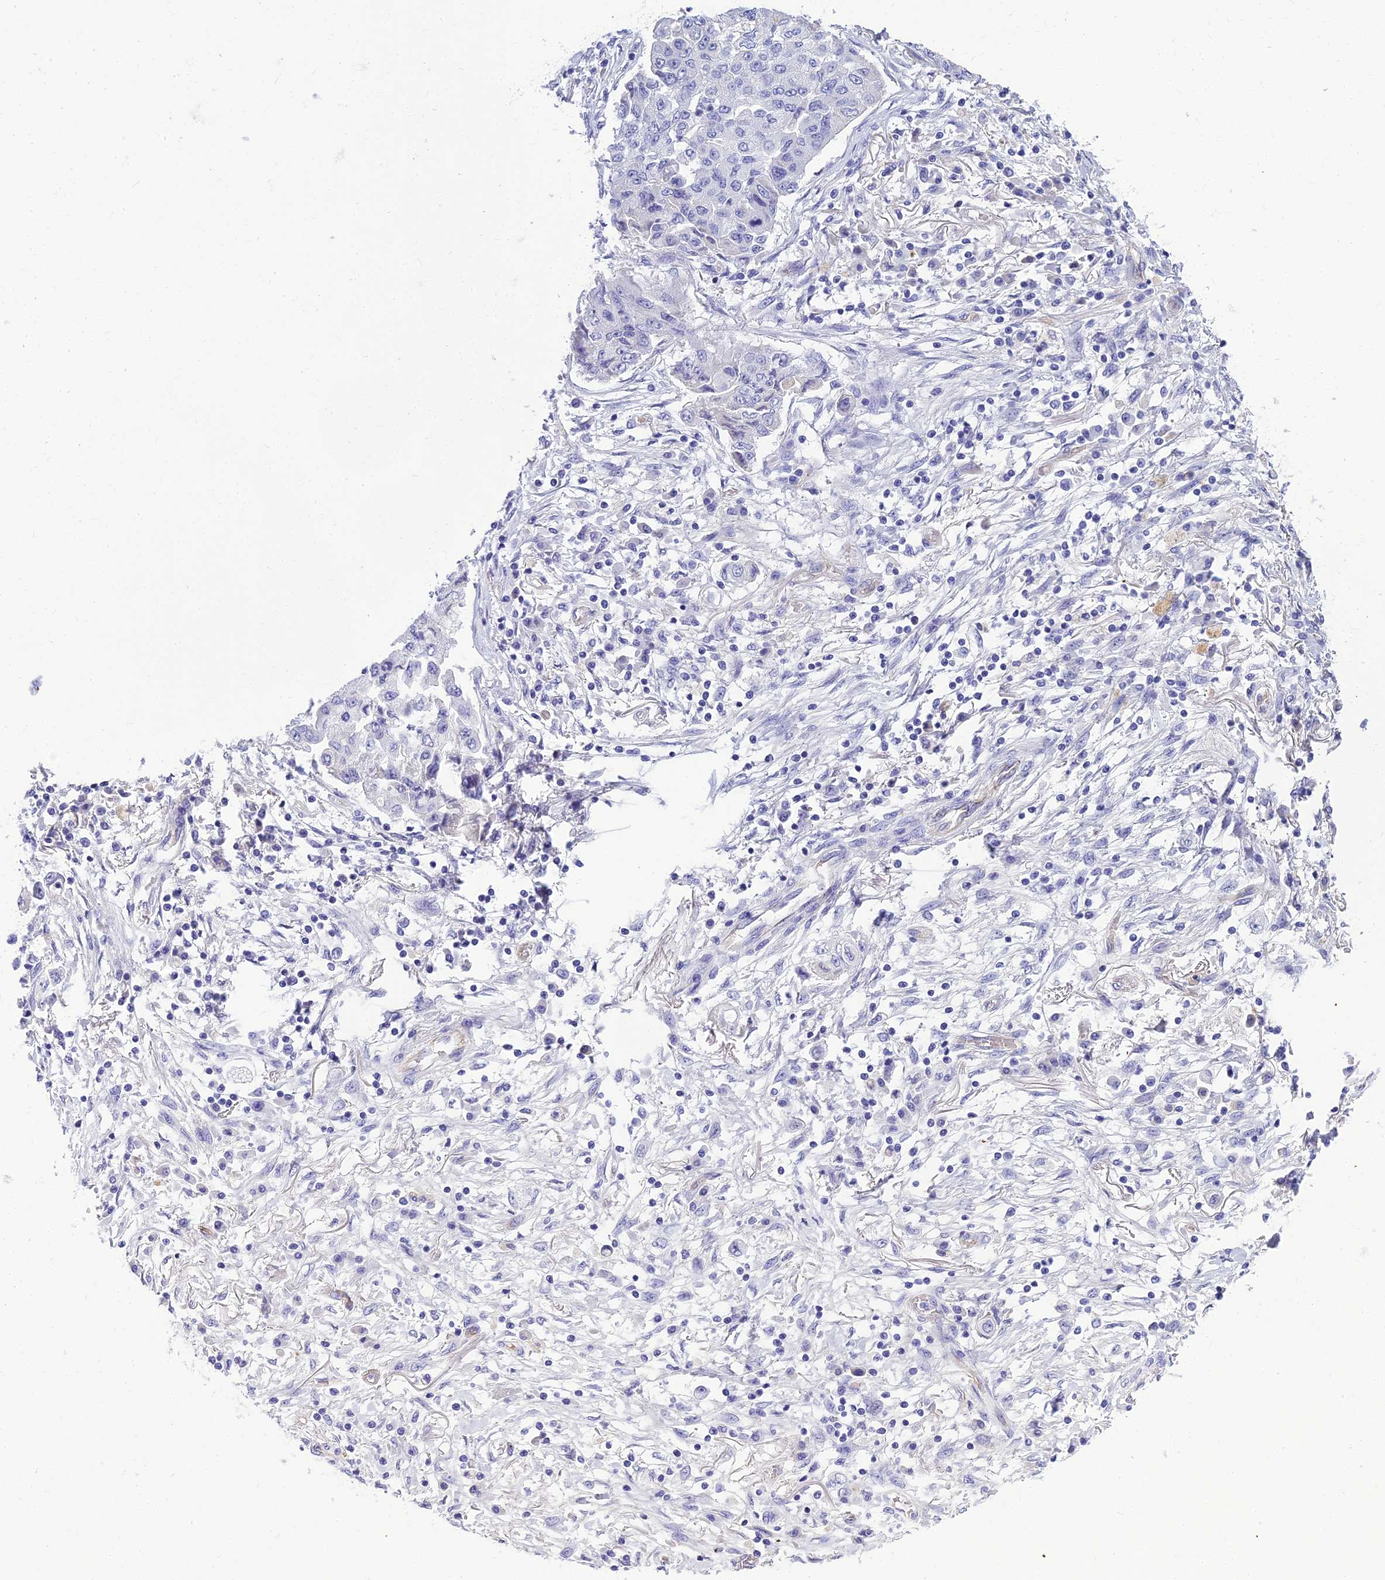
{"staining": {"intensity": "negative", "quantity": "none", "location": "none"}, "tissue": "lung cancer", "cell_type": "Tumor cells", "image_type": "cancer", "snomed": [{"axis": "morphology", "description": "Squamous cell carcinoma, NOS"}, {"axis": "topography", "description": "Lung"}], "caption": "DAB immunohistochemical staining of human lung cancer (squamous cell carcinoma) shows no significant expression in tumor cells.", "gene": "NINJ1", "patient": {"sex": "male", "age": 74}}